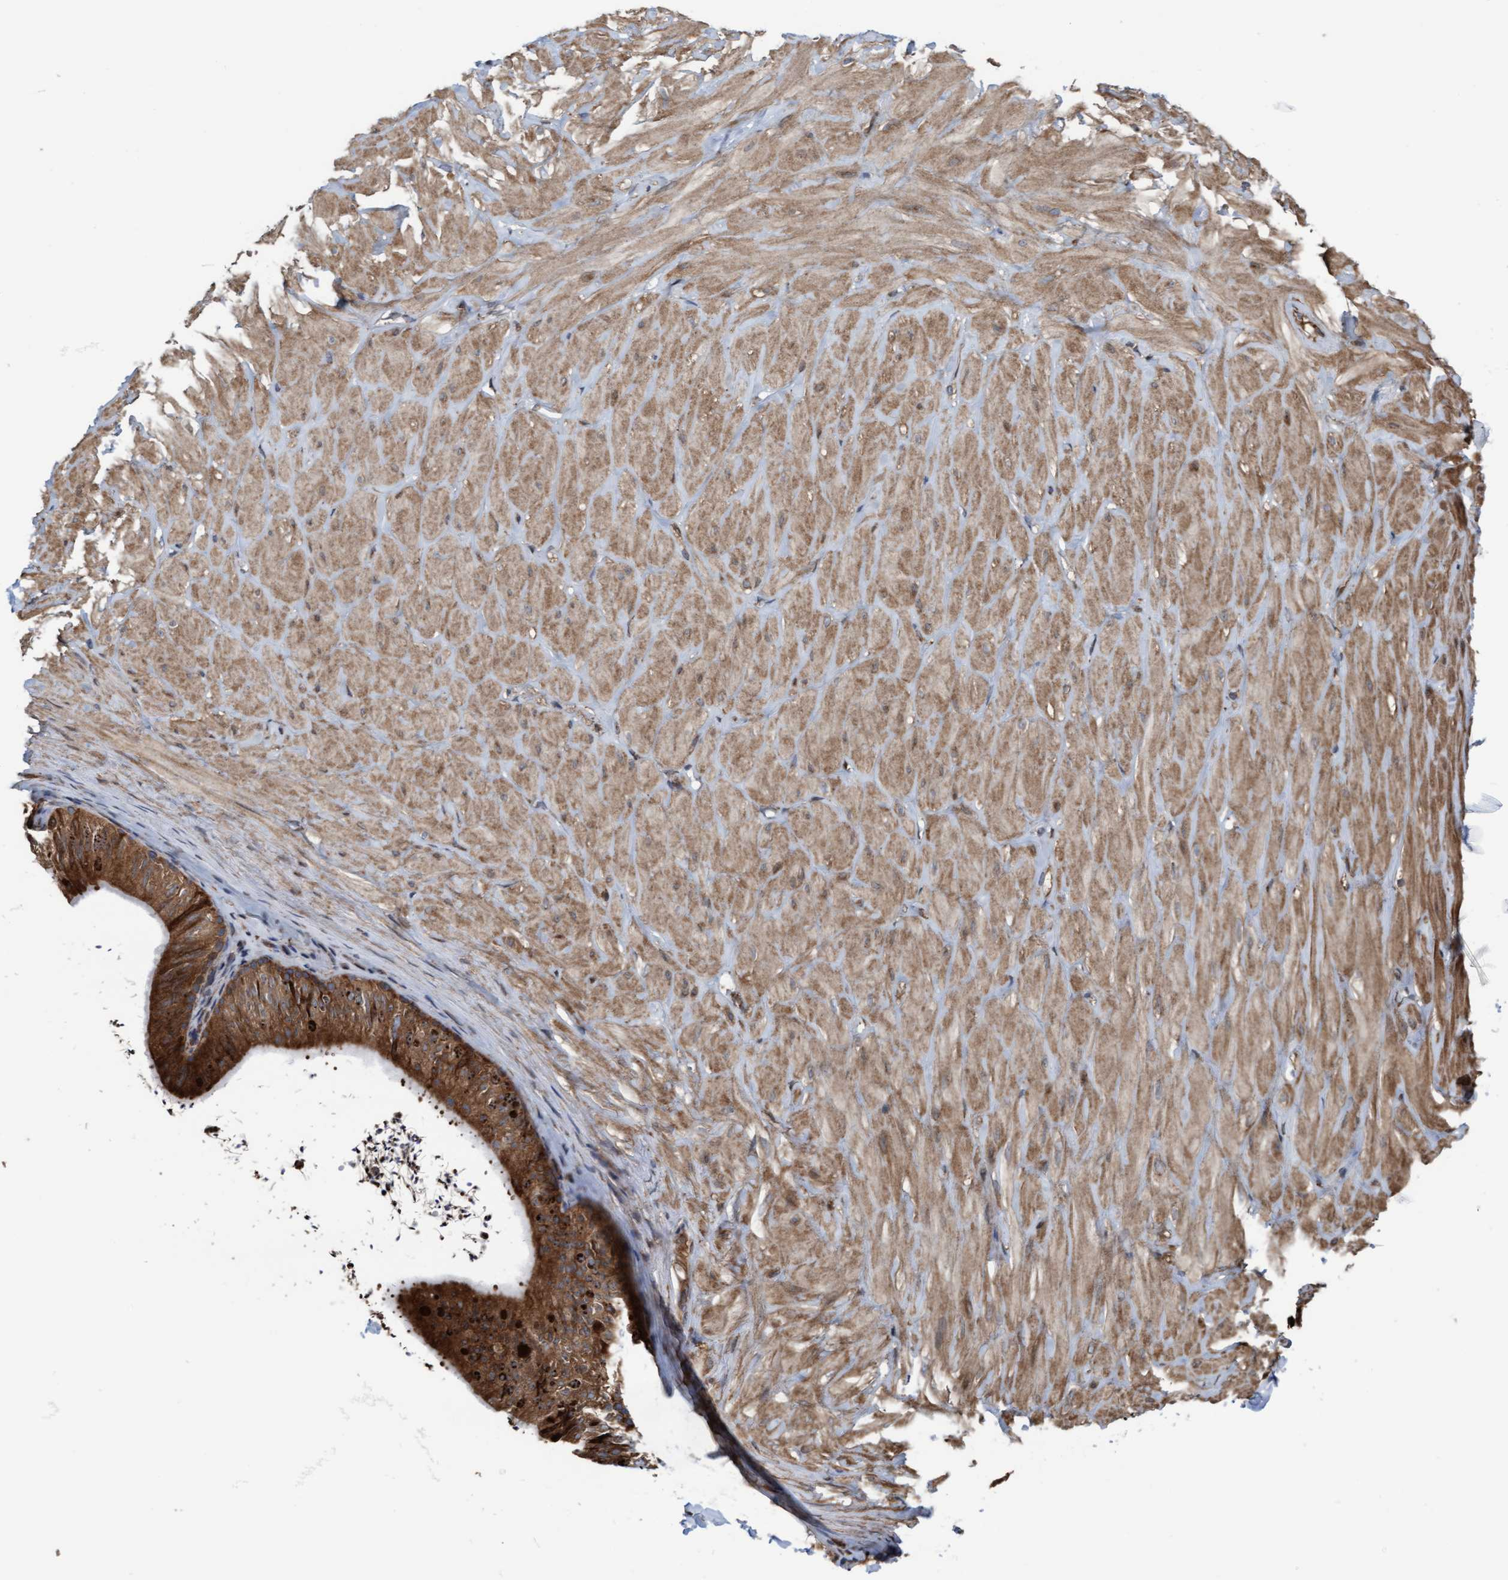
{"staining": {"intensity": "moderate", "quantity": ">75%", "location": "cytoplasmic/membranous,nuclear"}, "tissue": "adipose tissue", "cell_type": "Adipocytes", "image_type": "normal", "snomed": [{"axis": "morphology", "description": "Normal tissue, NOS"}, {"axis": "topography", "description": "Adipose tissue"}, {"axis": "topography", "description": "Vascular tissue"}, {"axis": "topography", "description": "Peripheral nerve tissue"}], "caption": "About >75% of adipocytes in benign adipose tissue show moderate cytoplasmic/membranous,nuclear protein expression as visualized by brown immunohistochemical staining.", "gene": "RAP1GAP2", "patient": {"sex": "male", "age": 25}}